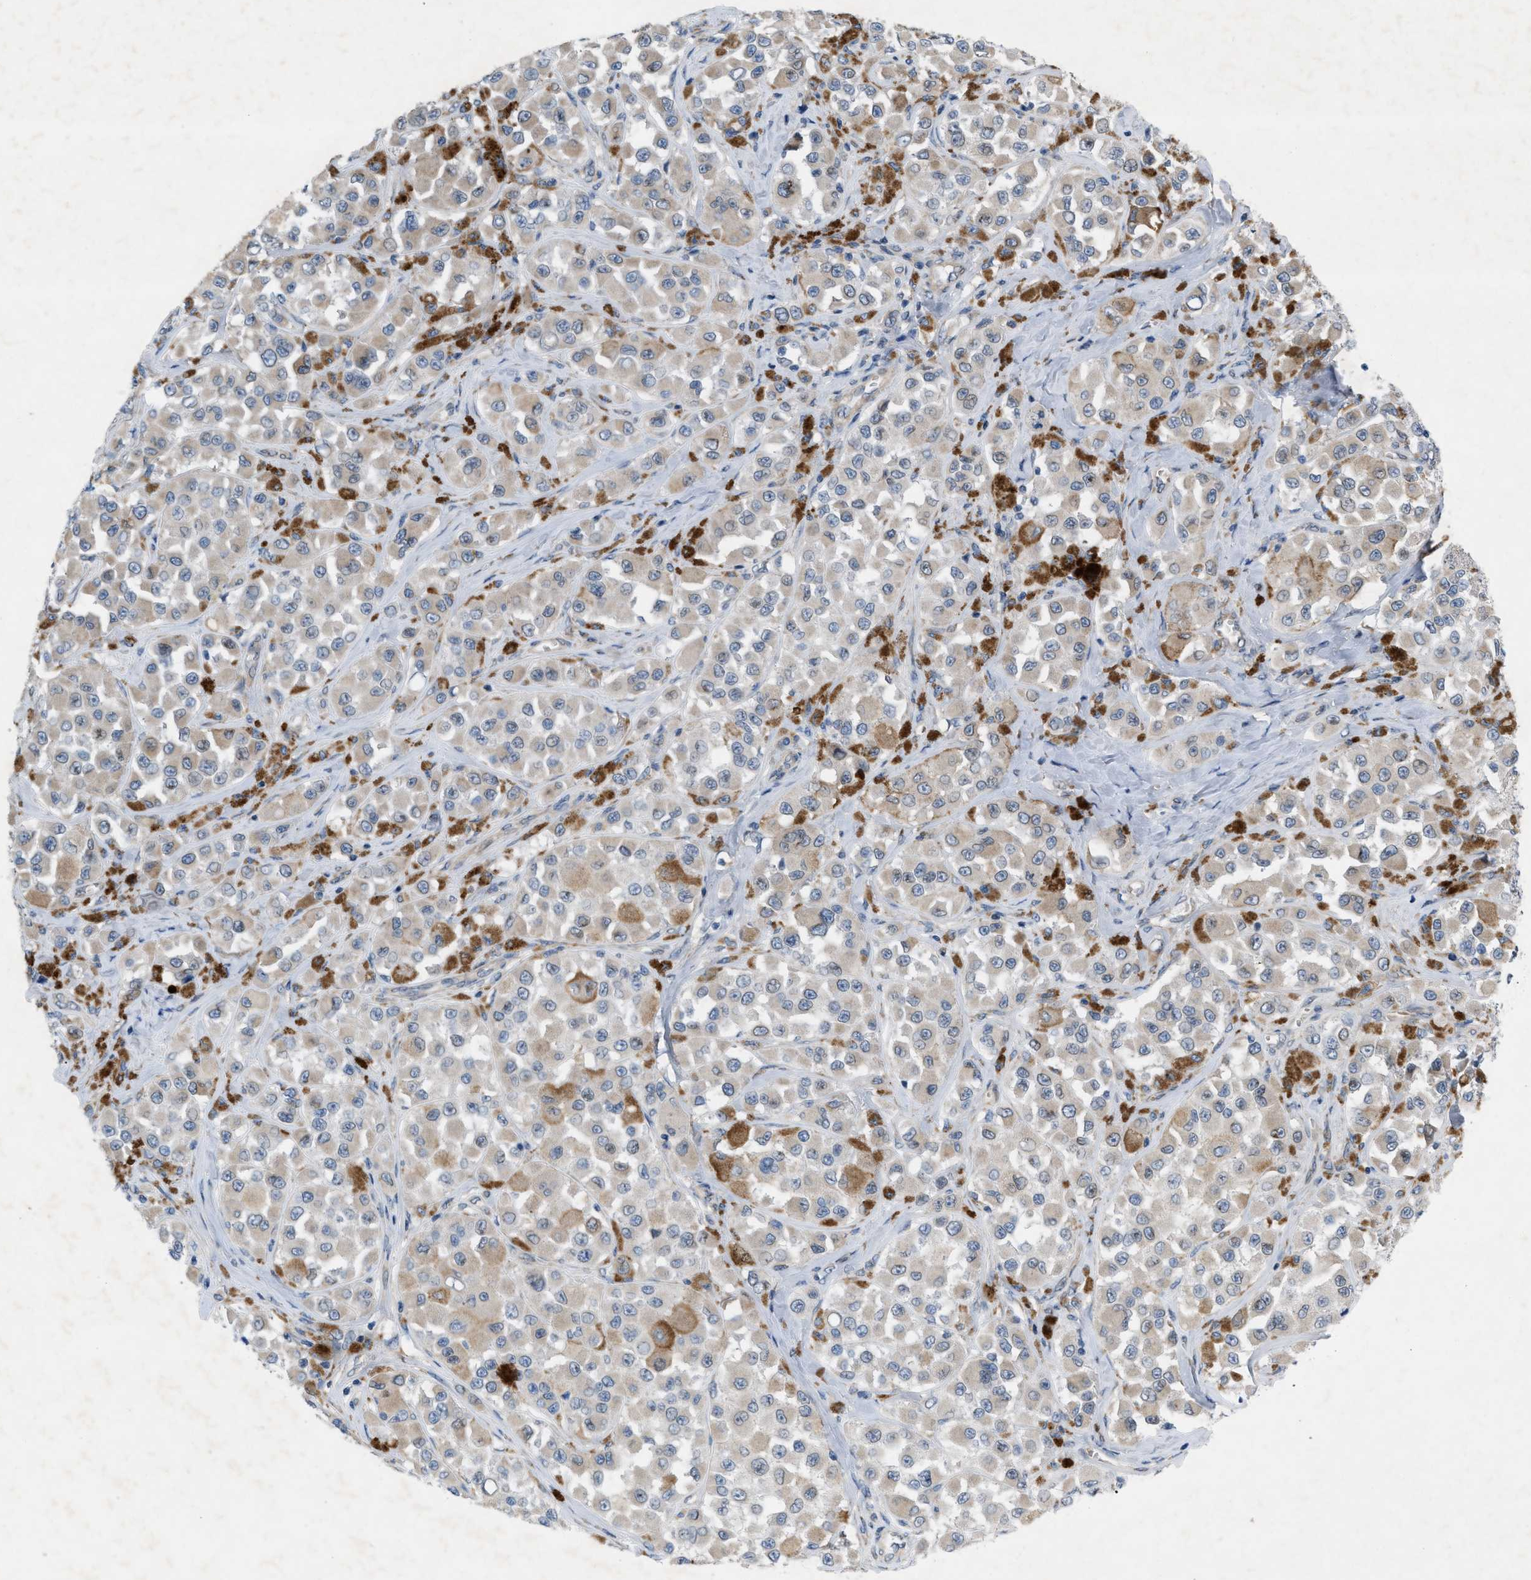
{"staining": {"intensity": "weak", "quantity": ">75%", "location": "cytoplasmic/membranous"}, "tissue": "melanoma", "cell_type": "Tumor cells", "image_type": "cancer", "snomed": [{"axis": "morphology", "description": "Malignant melanoma, NOS"}, {"axis": "topography", "description": "Skin"}], "caption": "Protein staining of malignant melanoma tissue displays weak cytoplasmic/membranous positivity in approximately >75% of tumor cells.", "gene": "NDEL1", "patient": {"sex": "male", "age": 84}}